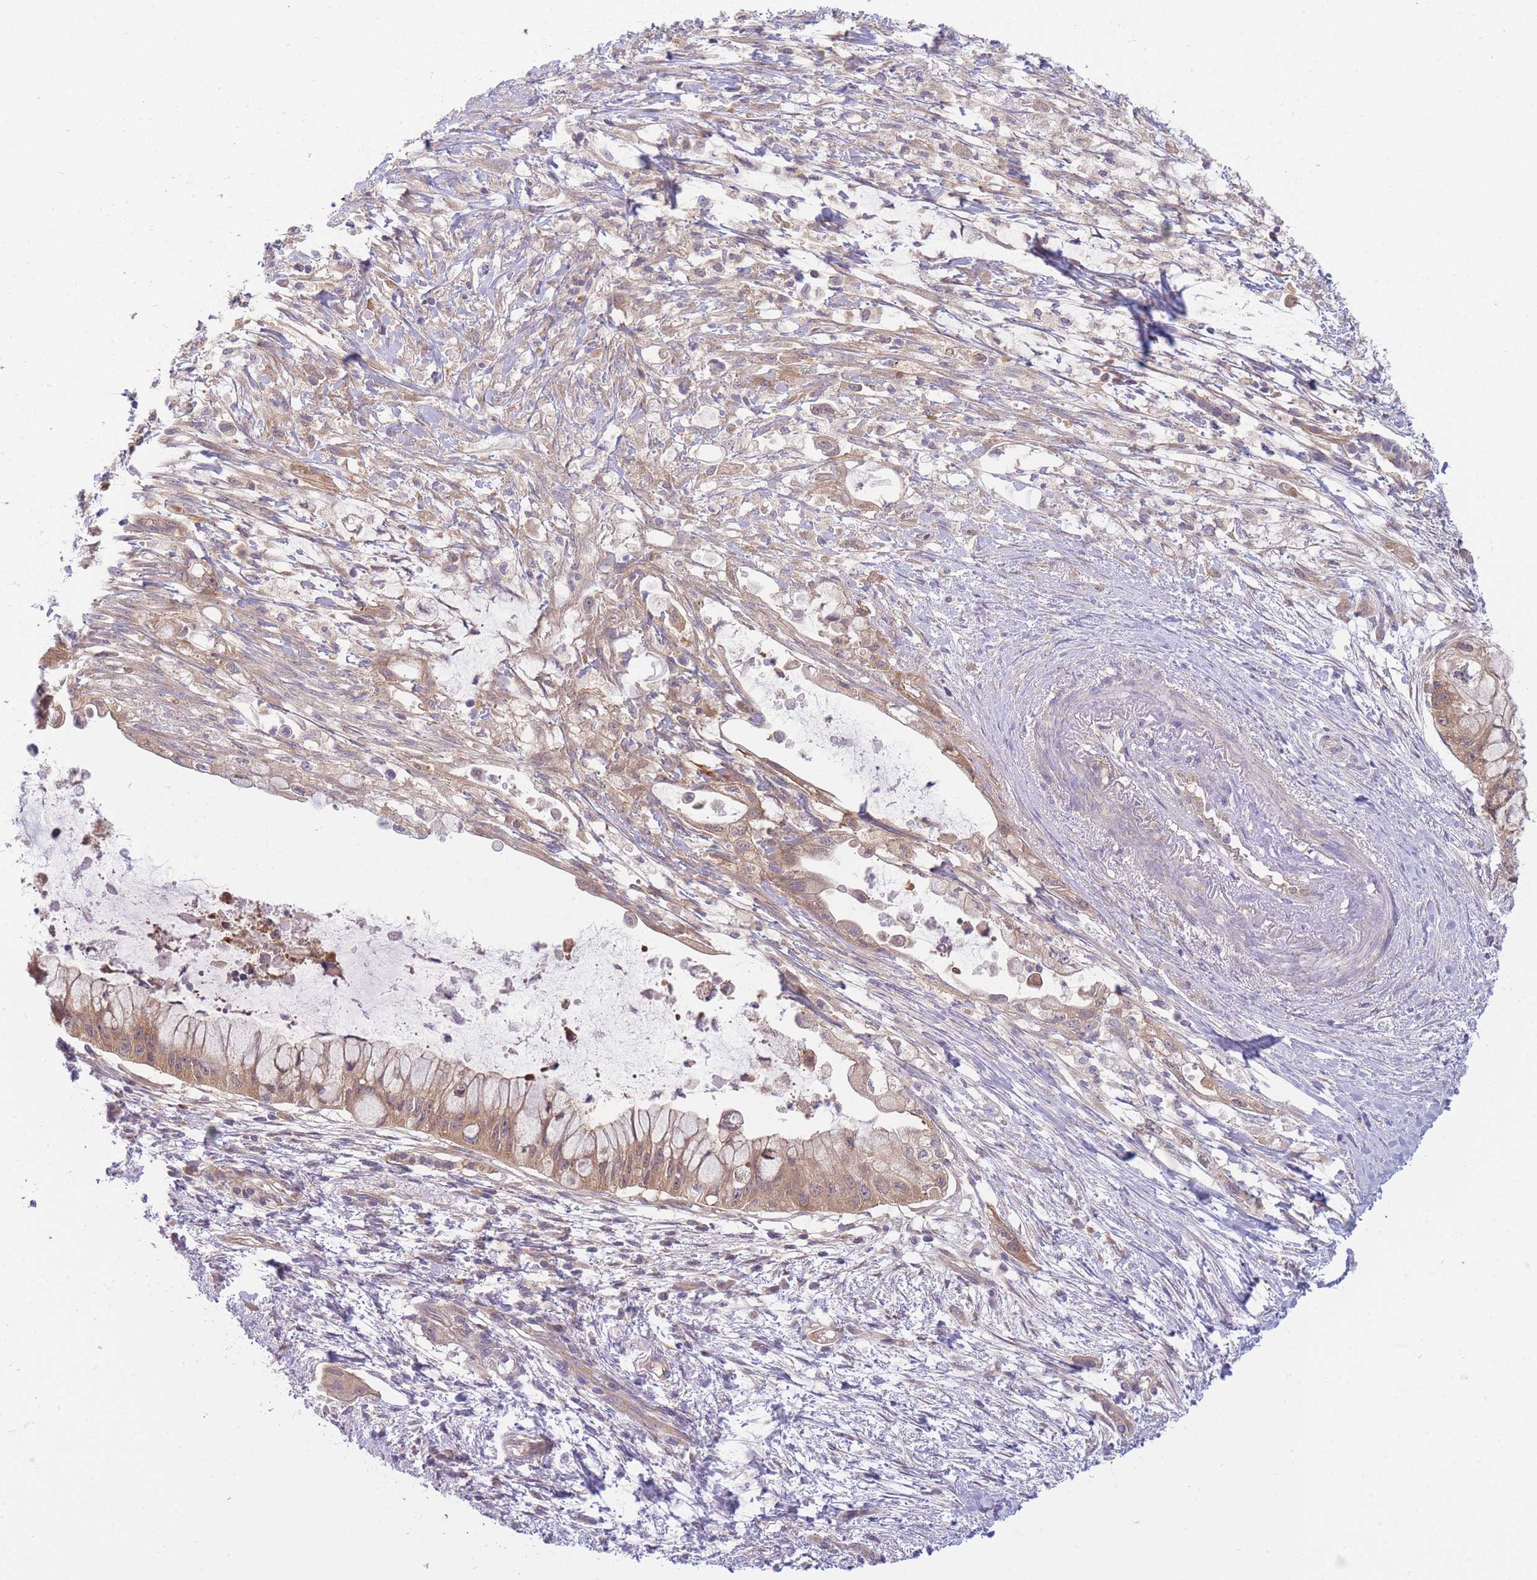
{"staining": {"intensity": "moderate", "quantity": ">75%", "location": "cytoplasmic/membranous"}, "tissue": "pancreatic cancer", "cell_type": "Tumor cells", "image_type": "cancer", "snomed": [{"axis": "morphology", "description": "Adenocarcinoma, NOS"}, {"axis": "topography", "description": "Pancreas"}], "caption": "Protein staining of pancreatic cancer tissue reveals moderate cytoplasmic/membranous staining in about >75% of tumor cells.", "gene": "PFDN6", "patient": {"sex": "male", "age": 48}}